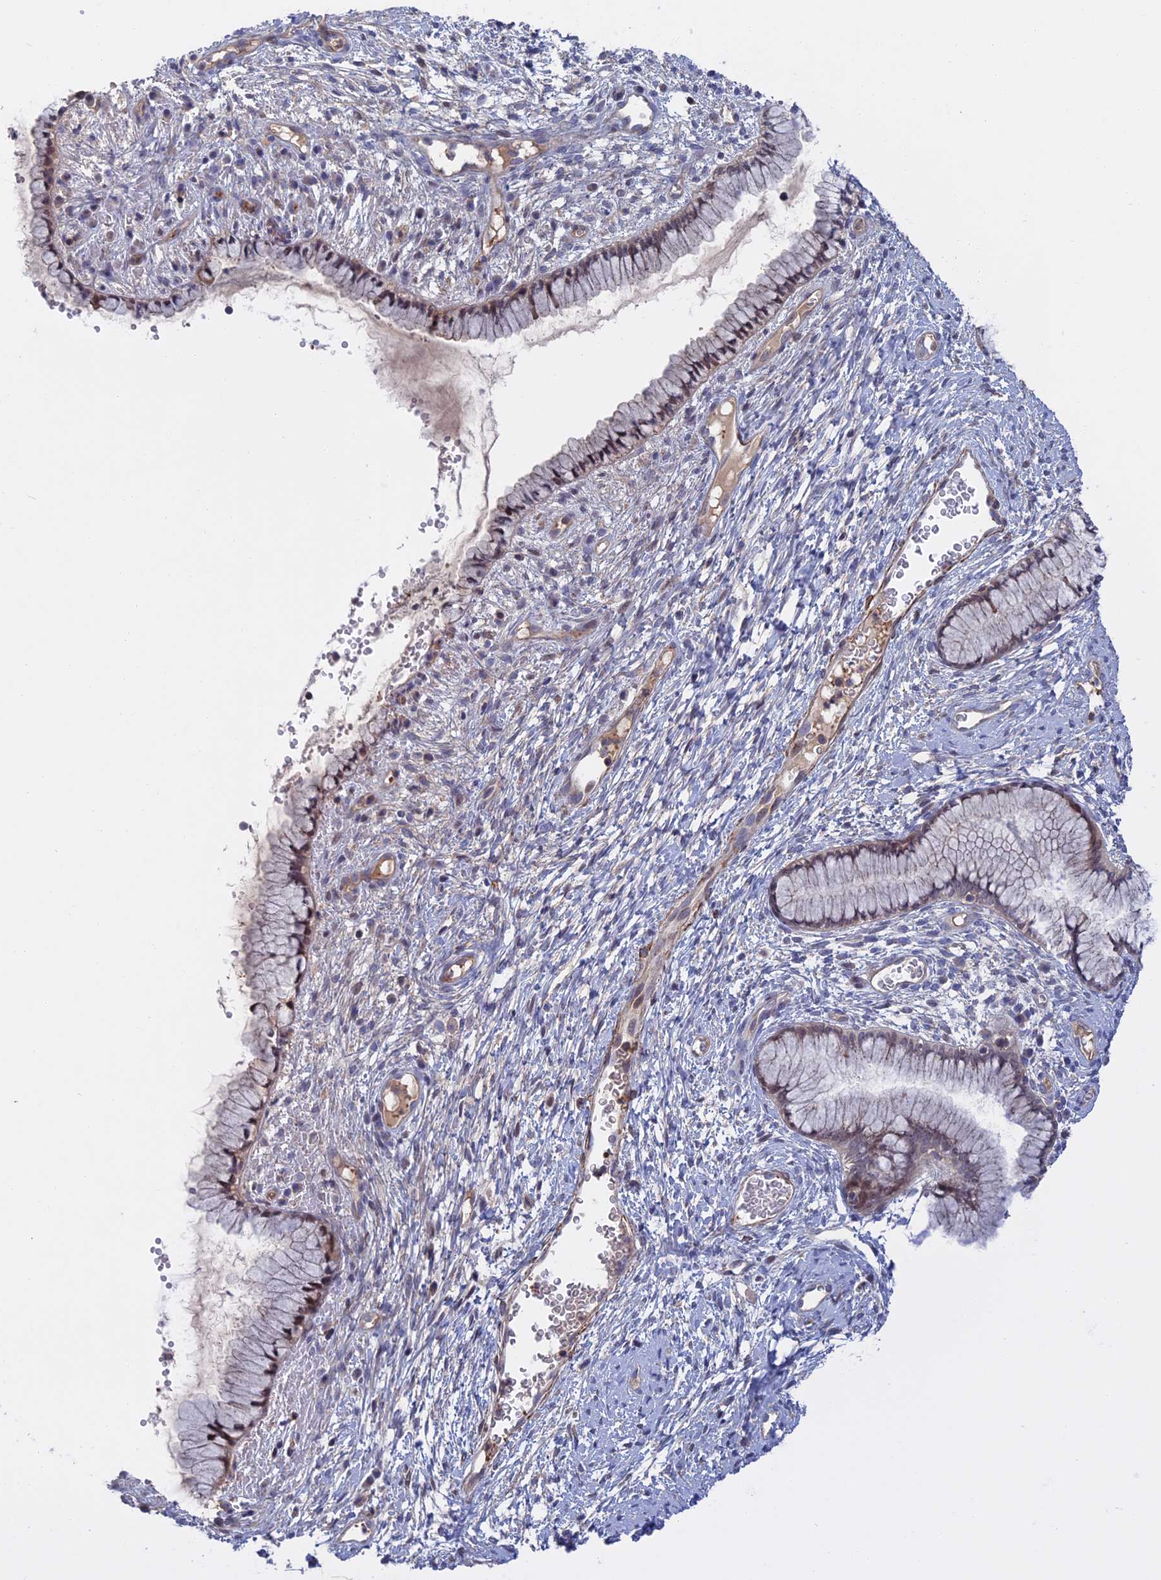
{"staining": {"intensity": "weak", "quantity": "<25%", "location": "cytoplasmic/membranous"}, "tissue": "cervix", "cell_type": "Glandular cells", "image_type": "normal", "snomed": [{"axis": "morphology", "description": "Normal tissue, NOS"}, {"axis": "topography", "description": "Cervix"}], "caption": "This micrograph is of unremarkable cervix stained with IHC to label a protein in brown with the nuclei are counter-stained blue. There is no expression in glandular cells. (Immunohistochemistry, brightfield microscopy, high magnification).", "gene": "LYPD5", "patient": {"sex": "female", "age": 42}}